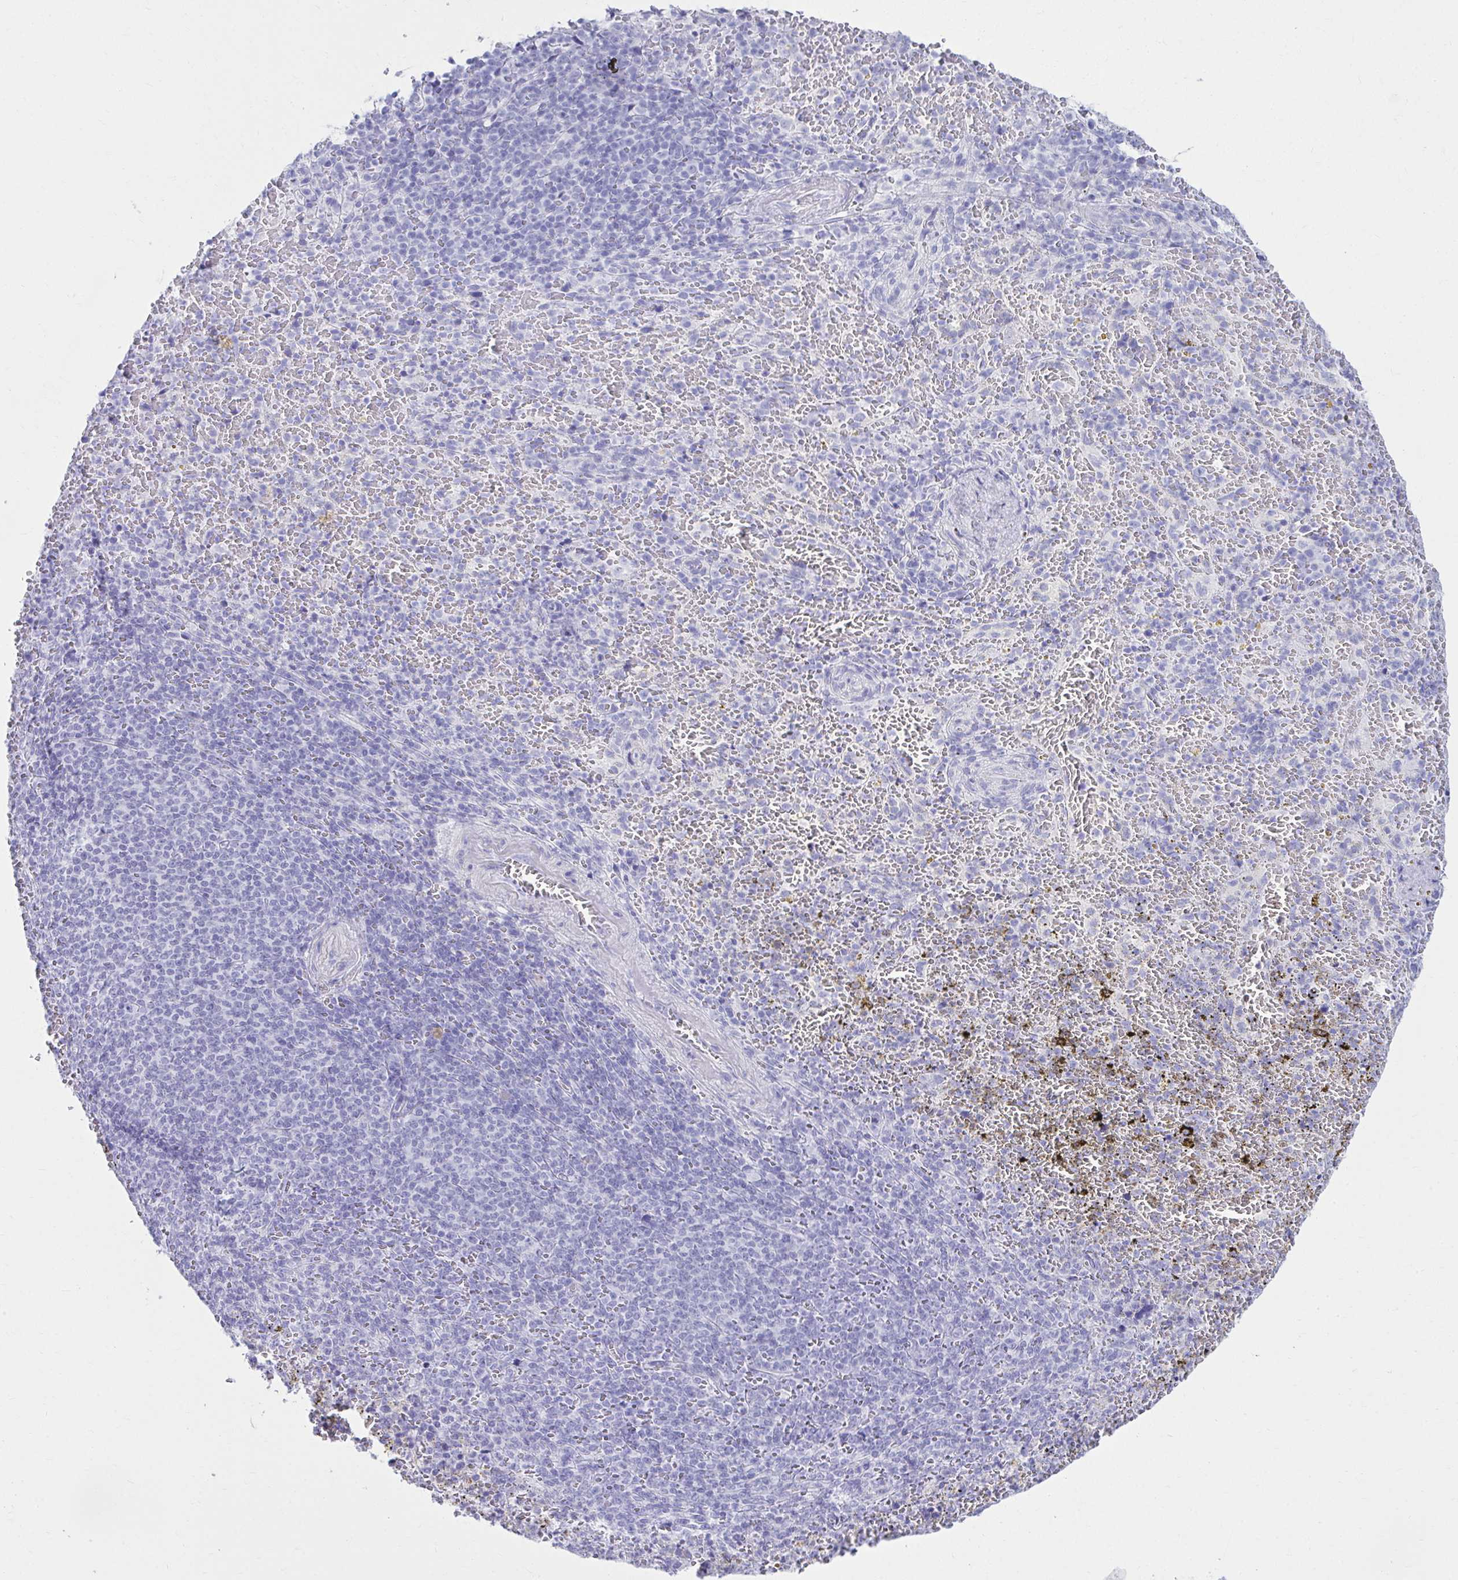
{"staining": {"intensity": "negative", "quantity": "none", "location": "none"}, "tissue": "spleen", "cell_type": "Cells in red pulp", "image_type": "normal", "snomed": [{"axis": "morphology", "description": "Normal tissue, NOS"}, {"axis": "topography", "description": "Spleen"}], "caption": "This is a image of immunohistochemistry (IHC) staining of benign spleen, which shows no expression in cells in red pulp. Nuclei are stained in blue.", "gene": "ATP4B", "patient": {"sex": "female", "age": 50}}